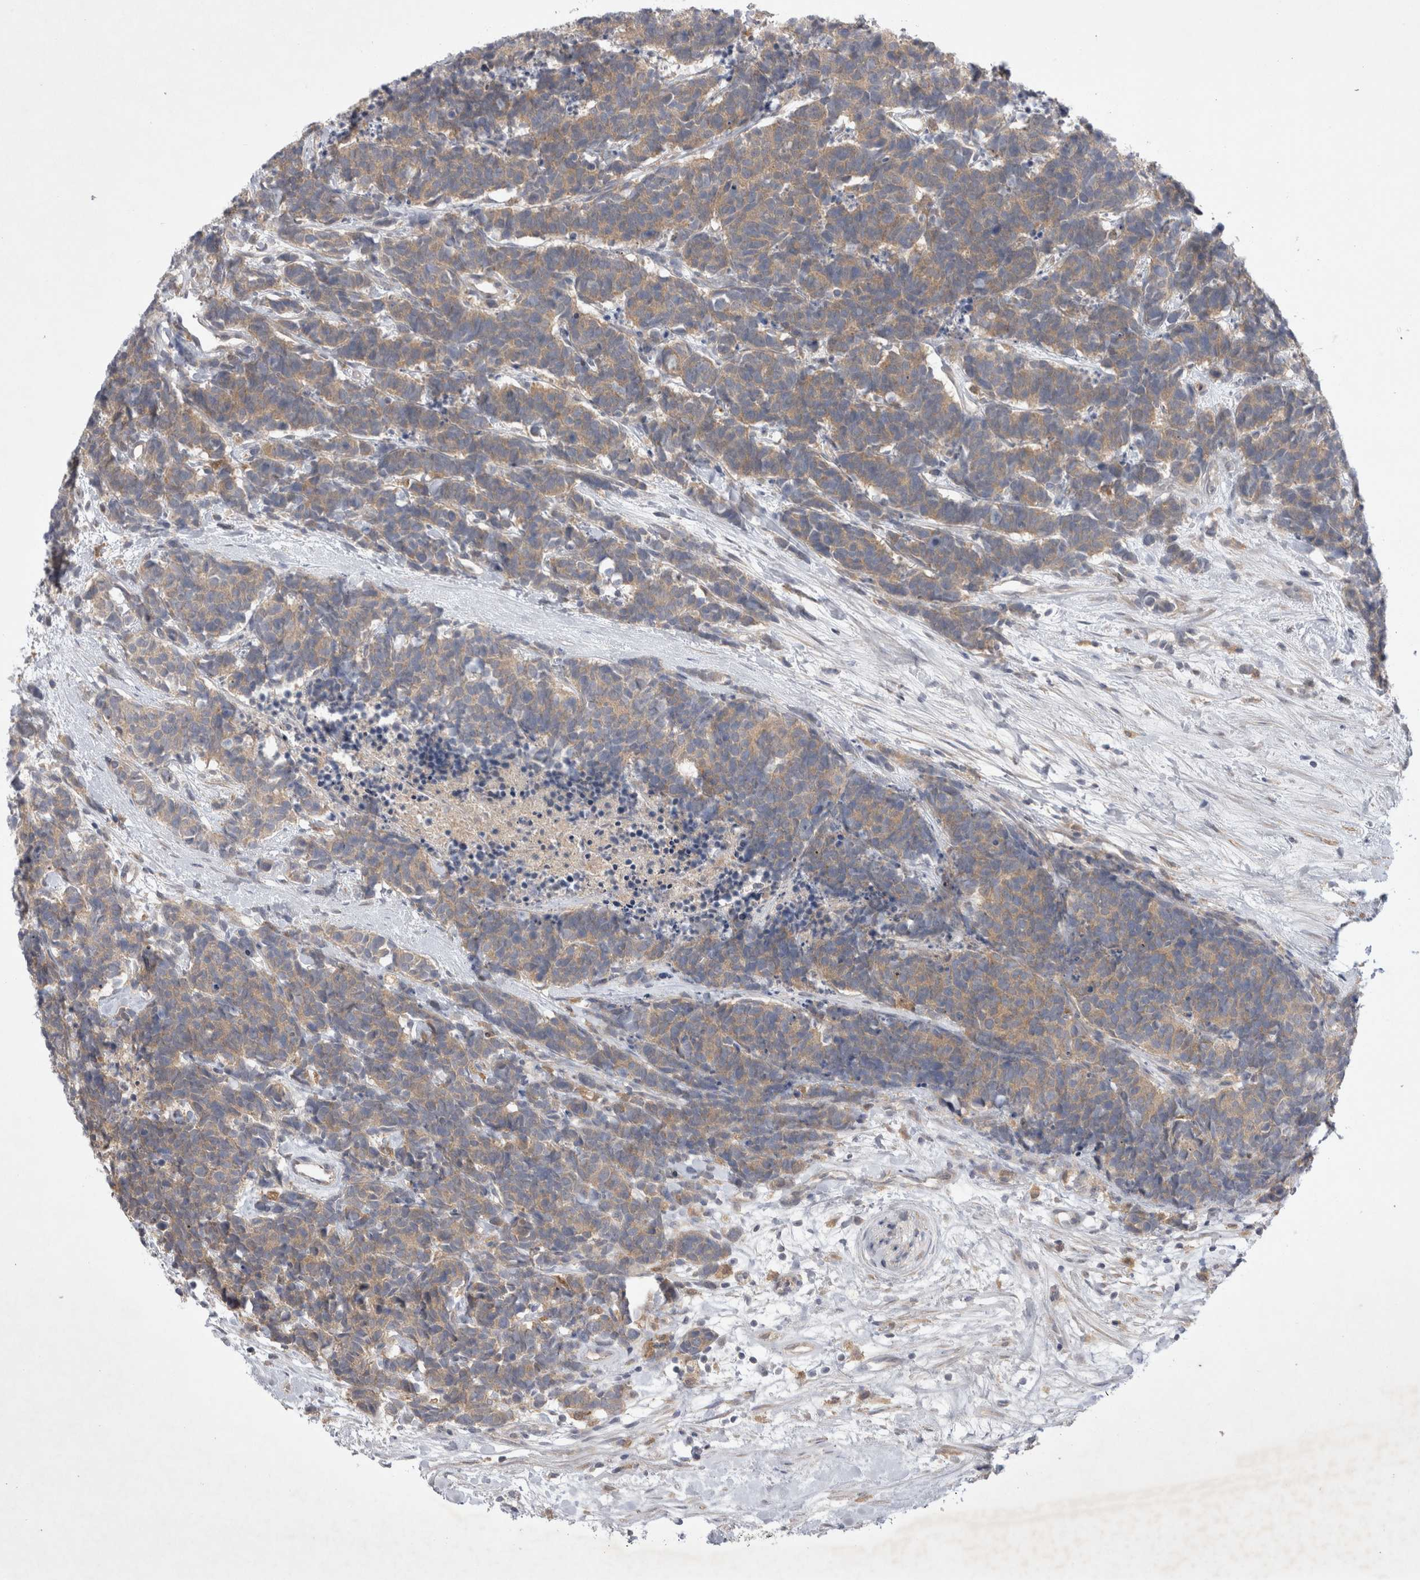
{"staining": {"intensity": "weak", "quantity": ">75%", "location": "cytoplasmic/membranous"}, "tissue": "carcinoid", "cell_type": "Tumor cells", "image_type": "cancer", "snomed": [{"axis": "morphology", "description": "Carcinoma, NOS"}, {"axis": "morphology", "description": "Carcinoid, malignant, NOS"}, {"axis": "topography", "description": "Urinary bladder"}], "caption": "Immunohistochemistry (IHC) histopathology image of neoplastic tissue: carcinoid stained using IHC shows low levels of weak protein expression localized specifically in the cytoplasmic/membranous of tumor cells, appearing as a cytoplasmic/membranous brown color.", "gene": "SRD5A3", "patient": {"sex": "male", "age": 57}}